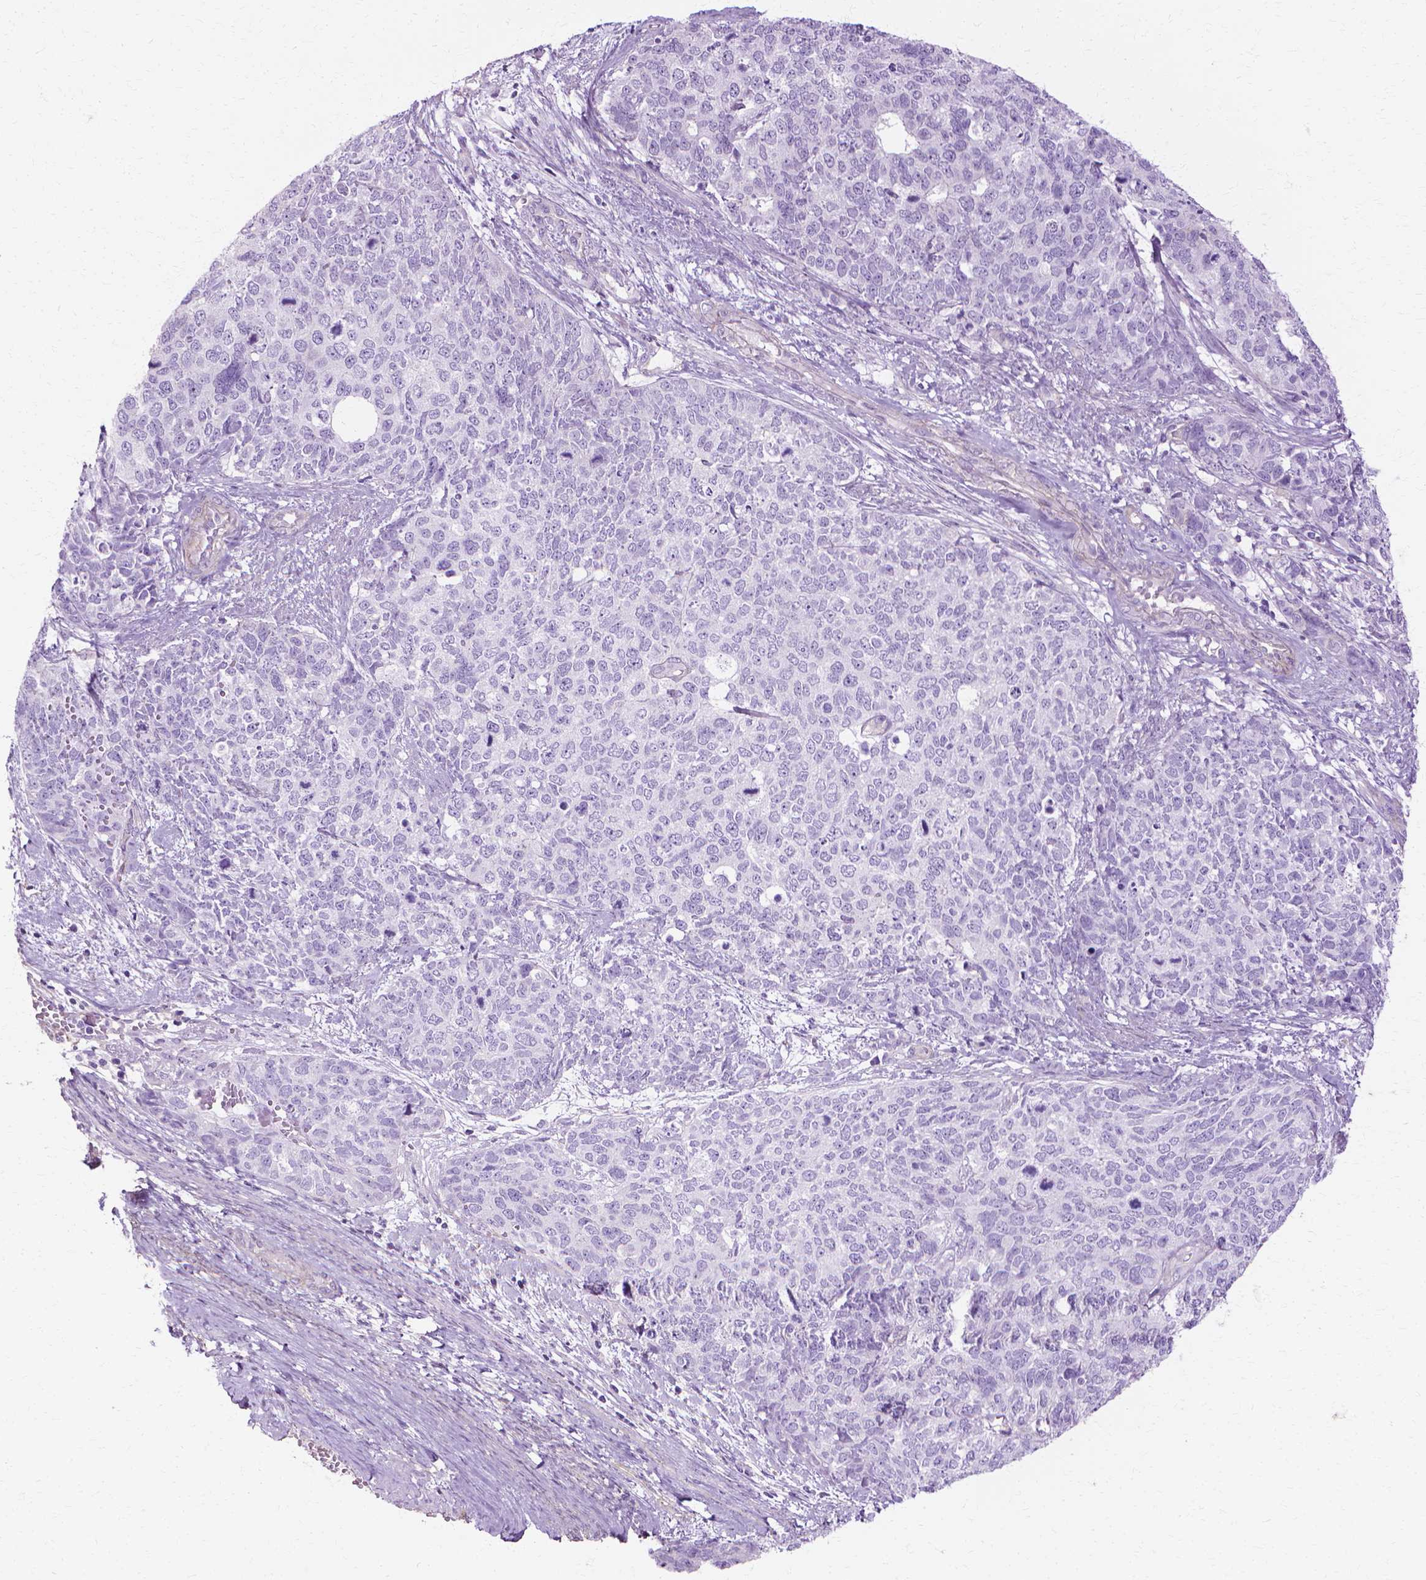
{"staining": {"intensity": "negative", "quantity": "none", "location": "none"}, "tissue": "cervical cancer", "cell_type": "Tumor cells", "image_type": "cancer", "snomed": [{"axis": "morphology", "description": "Squamous cell carcinoma, NOS"}, {"axis": "topography", "description": "Cervix"}], "caption": "Histopathology image shows no protein staining in tumor cells of cervical cancer tissue. (DAB (3,3'-diaminobenzidine) immunohistochemistry visualized using brightfield microscopy, high magnification).", "gene": "CFAP157", "patient": {"sex": "female", "age": 63}}